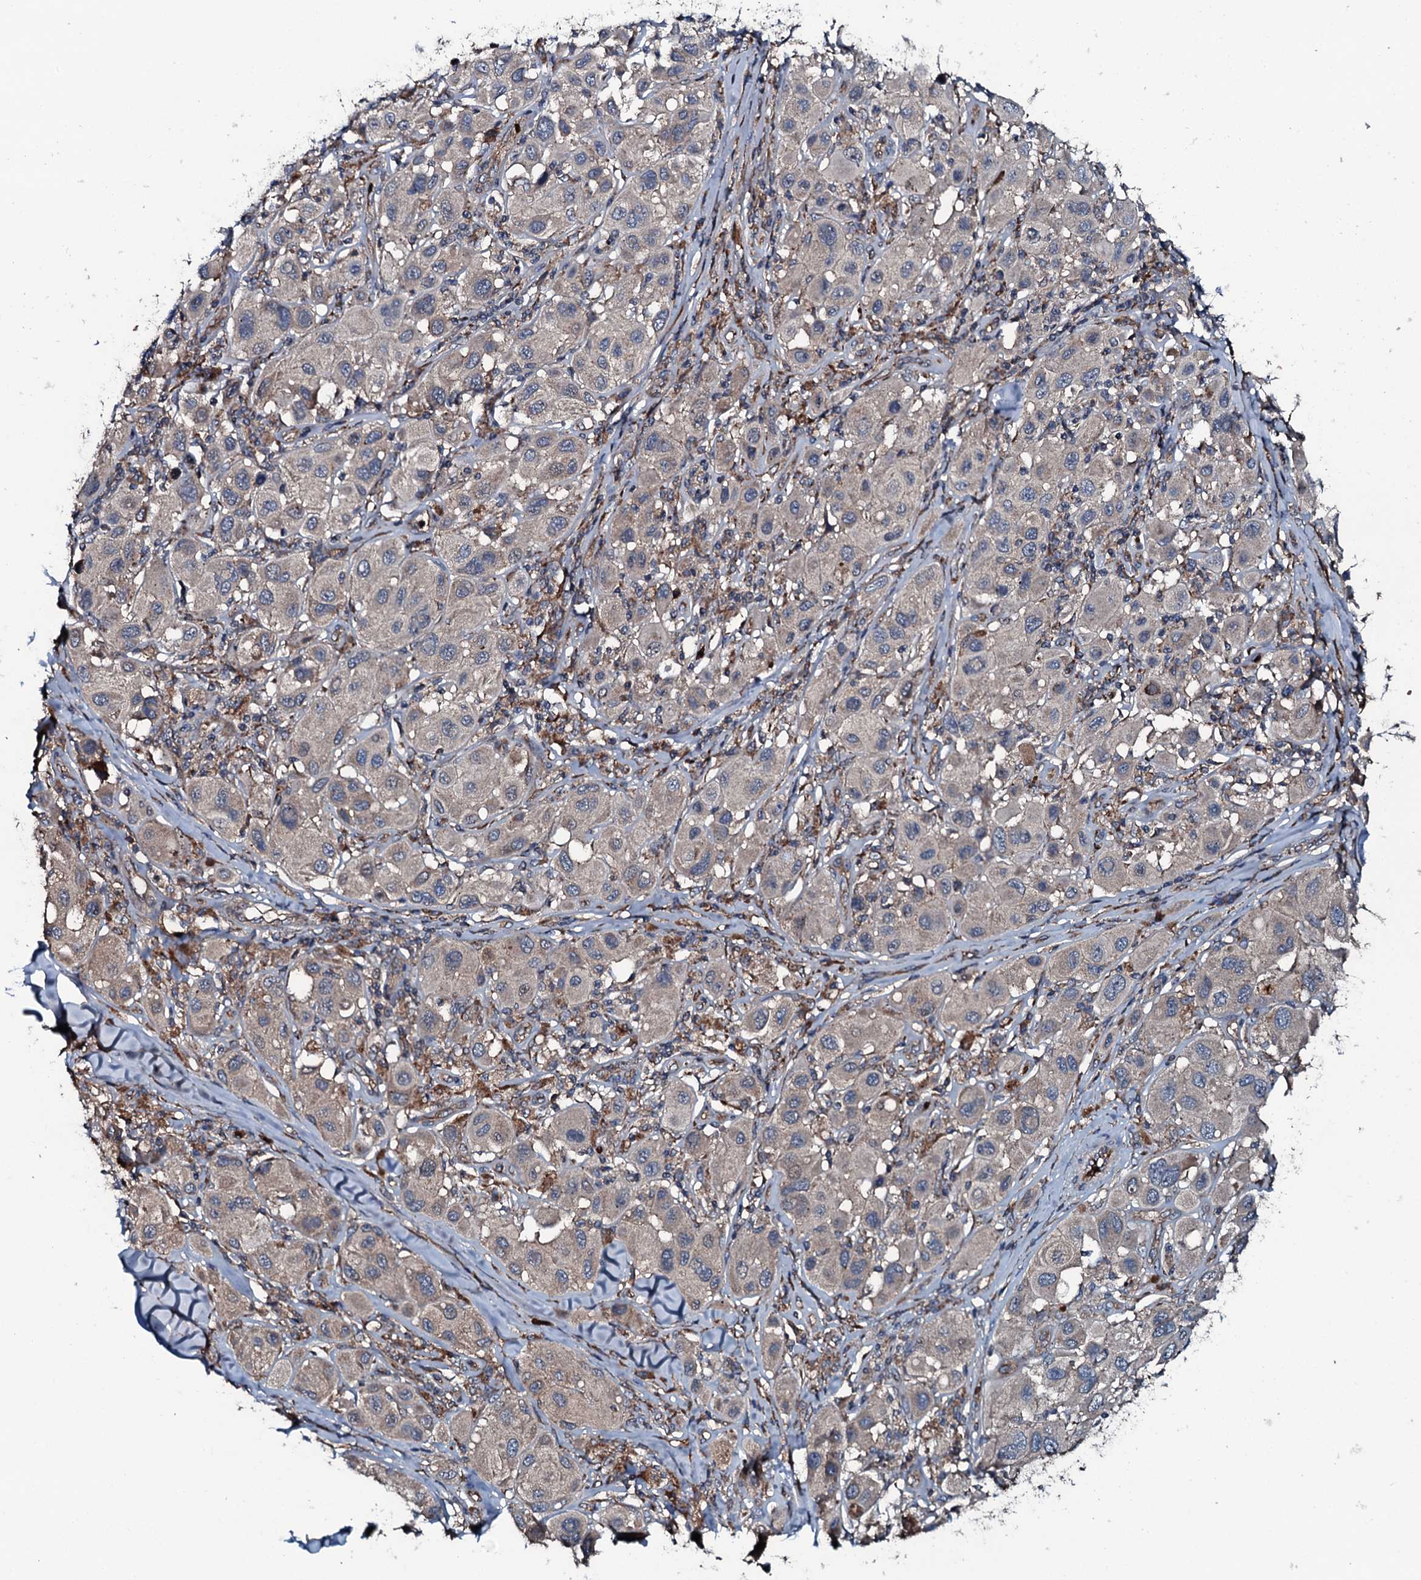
{"staining": {"intensity": "negative", "quantity": "none", "location": "none"}, "tissue": "melanoma", "cell_type": "Tumor cells", "image_type": "cancer", "snomed": [{"axis": "morphology", "description": "Malignant melanoma, Metastatic site"}, {"axis": "topography", "description": "Skin"}], "caption": "The IHC micrograph has no significant positivity in tumor cells of melanoma tissue. (DAB immunohistochemistry visualized using brightfield microscopy, high magnification).", "gene": "TRIM7", "patient": {"sex": "male", "age": 41}}